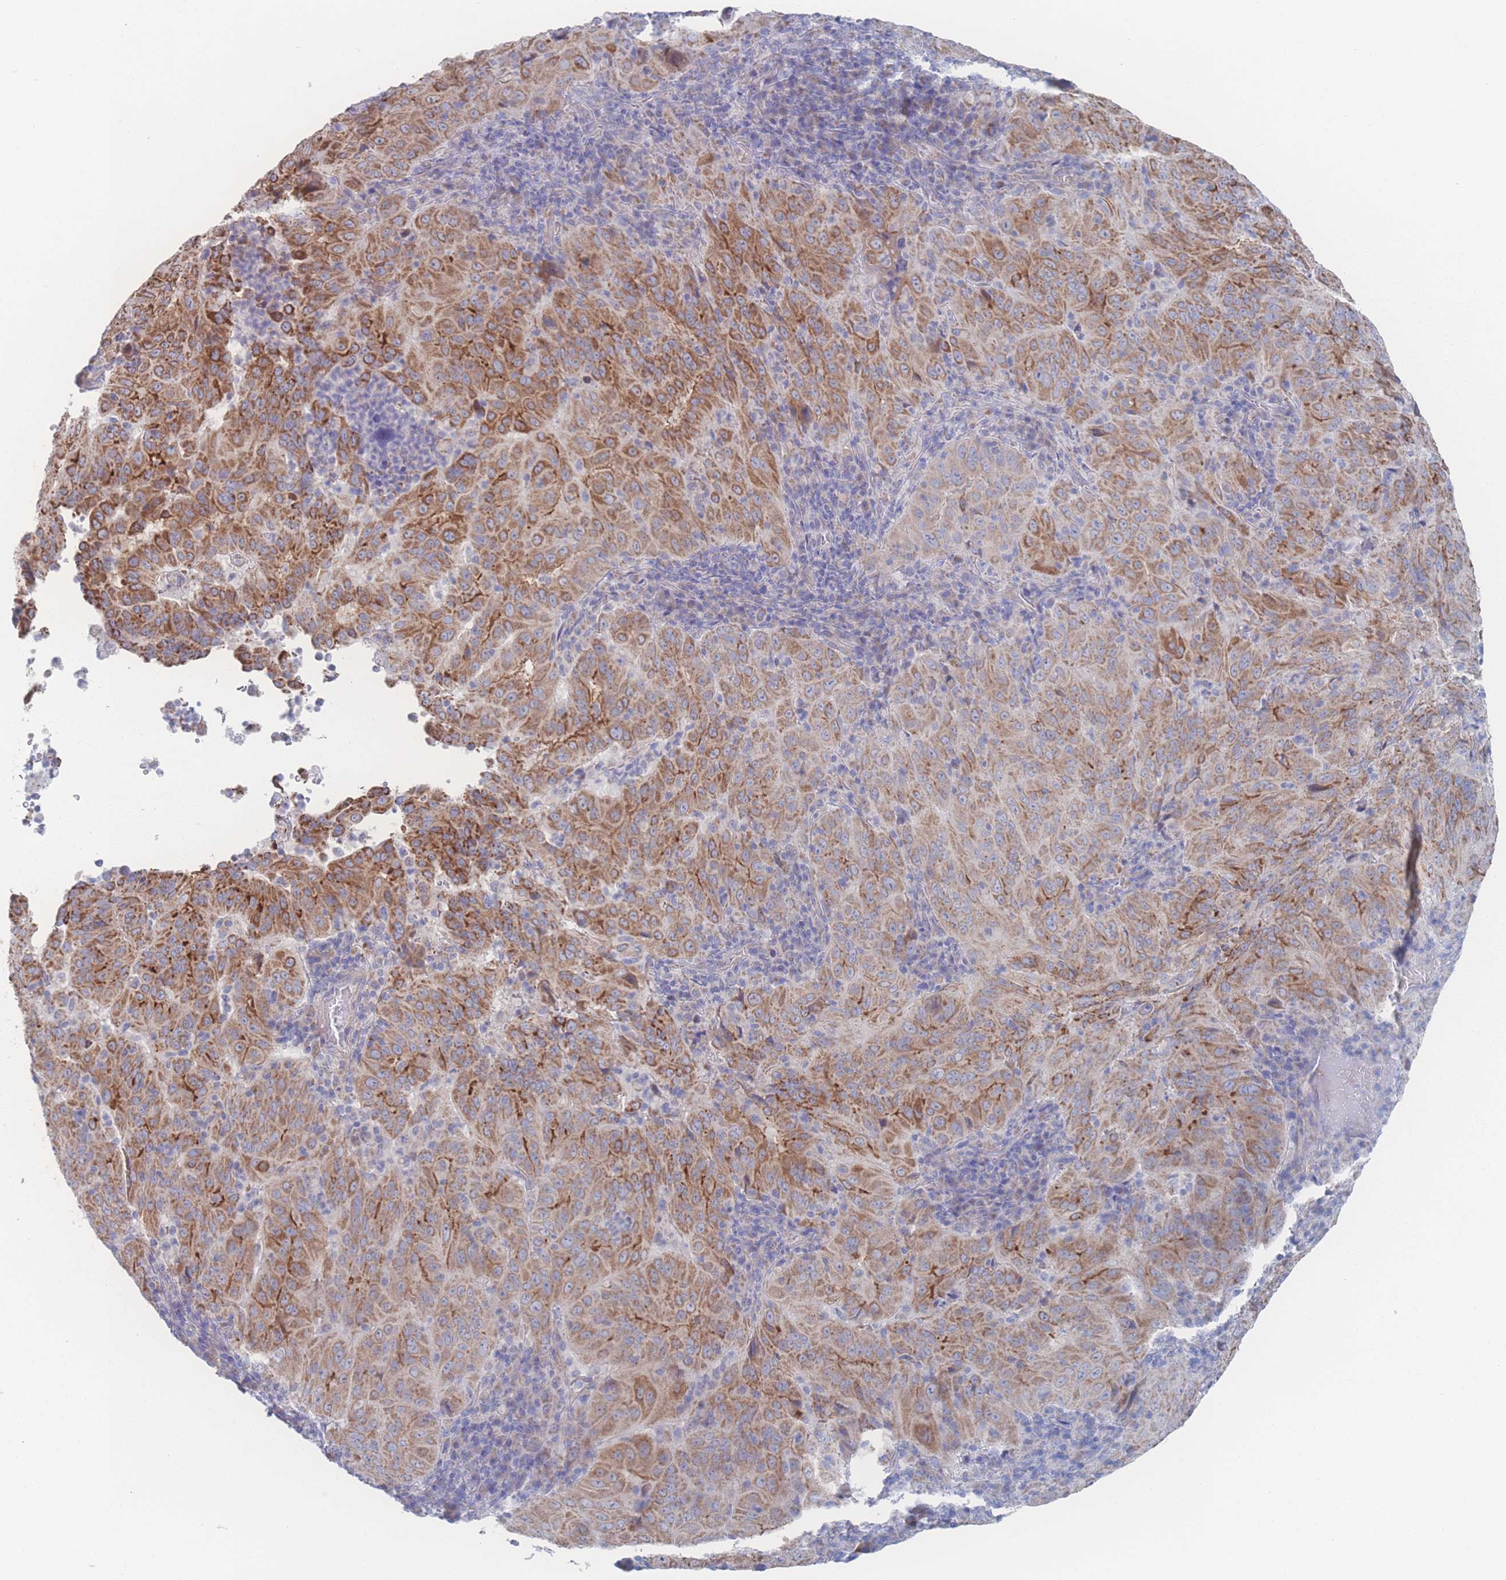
{"staining": {"intensity": "strong", "quantity": "25%-75%", "location": "cytoplasmic/membranous"}, "tissue": "pancreatic cancer", "cell_type": "Tumor cells", "image_type": "cancer", "snomed": [{"axis": "morphology", "description": "Adenocarcinoma, NOS"}, {"axis": "topography", "description": "Pancreas"}], "caption": "Pancreatic cancer stained with a protein marker reveals strong staining in tumor cells.", "gene": "SNPH", "patient": {"sex": "male", "age": 63}}